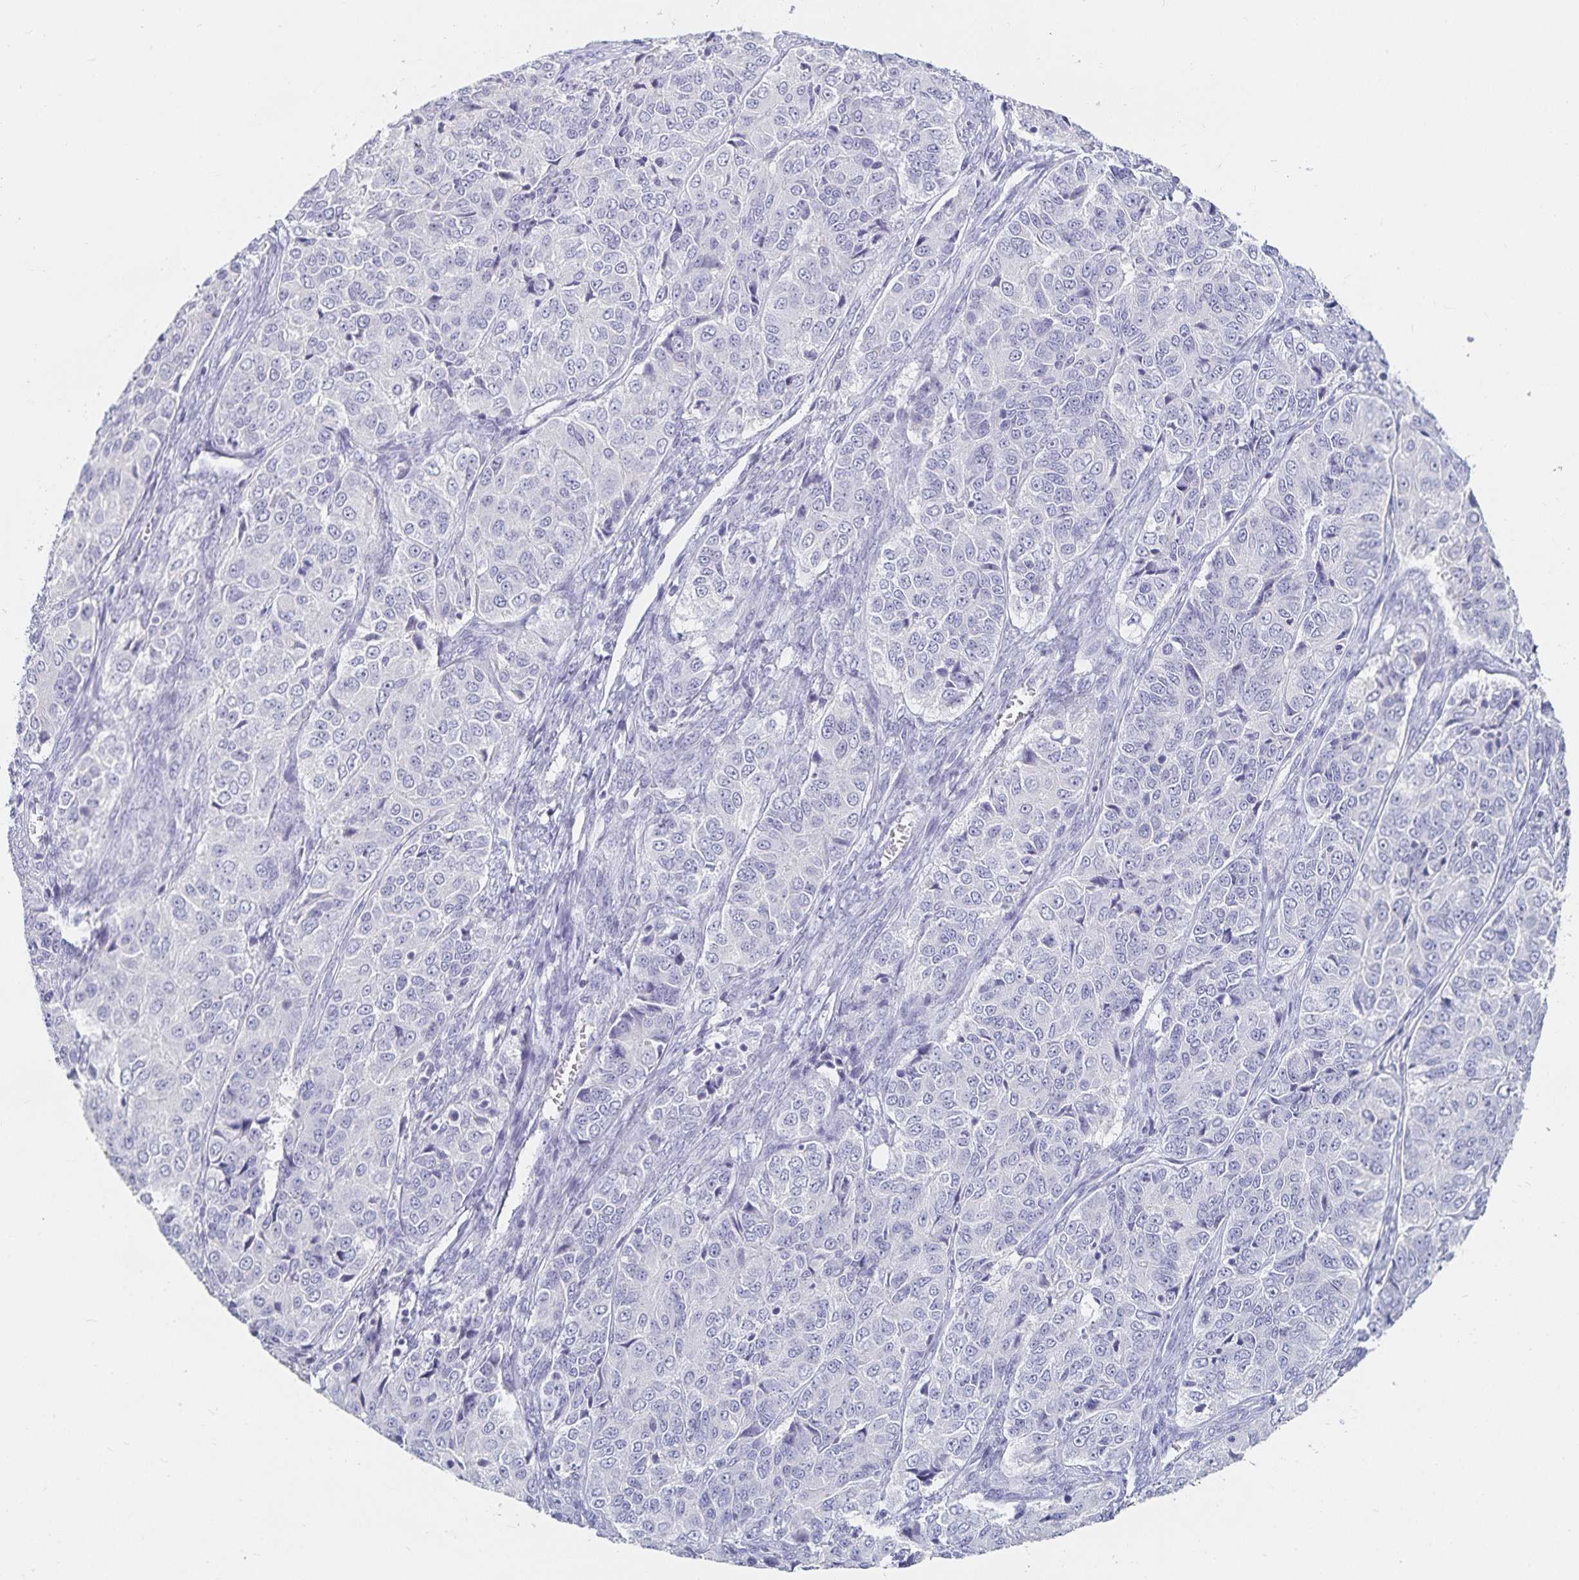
{"staining": {"intensity": "negative", "quantity": "none", "location": "none"}, "tissue": "ovarian cancer", "cell_type": "Tumor cells", "image_type": "cancer", "snomed": [{"axis": "morphology", "description": "Carcinoma, endometroid"}, {"axis": "topography", "description": "Ovary"}], "caption": "IHC histopathology image of neoplastic tissue: human endometroid carcinoma (ovarian) stained with DAB (3,3'-diaminobenzidine) reveals no significant protein expression in tumor cells.", "gene": "SFTPA1", "patient": {"sex": "female", "age": 51}}